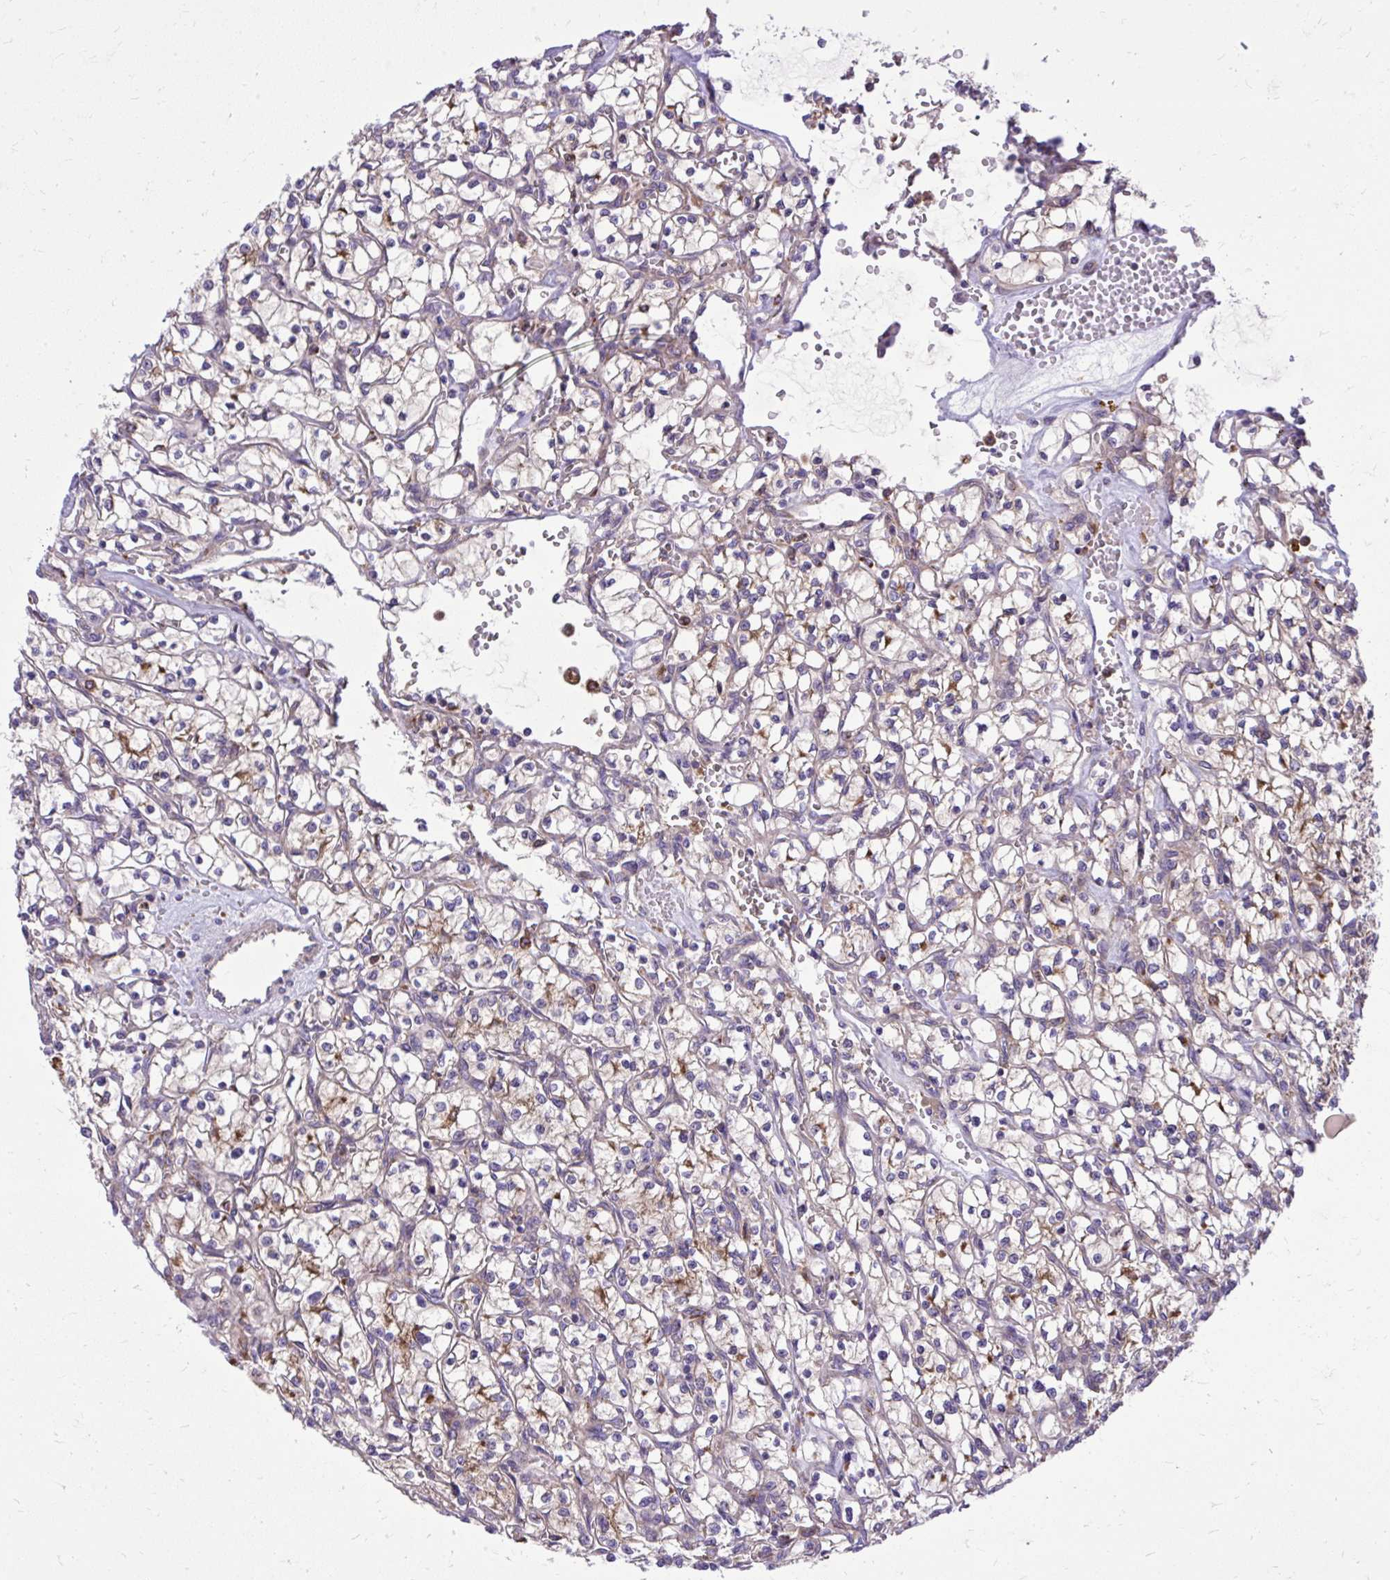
{"staining": {"intensity": "moderate", "quantity": "<25%", "location": "cytoplasmic/membranous"}, "tissue": "renal cancer", "cell_type": "Tumor cells", "image_type": "cancer", "snomed": [{"axis": "morphology", "description": "Adenocarcinoma, NOS"}, {"axis": "topography", "description": "Kidney"}], "caption": "Immunohistochemical staining of human renal cancer exhibits low levels of moderate cytoplasmic/membranous protein expression in approximately <25% of tumor cells. Using DAB (3,3'-diaminobenzidine) (brown) and hematoxylin (blue) stains, captured at high magnification using brightfield microscopy.", "gene": "PAIP2", "patient": {"sex": "female", "age": 64}}